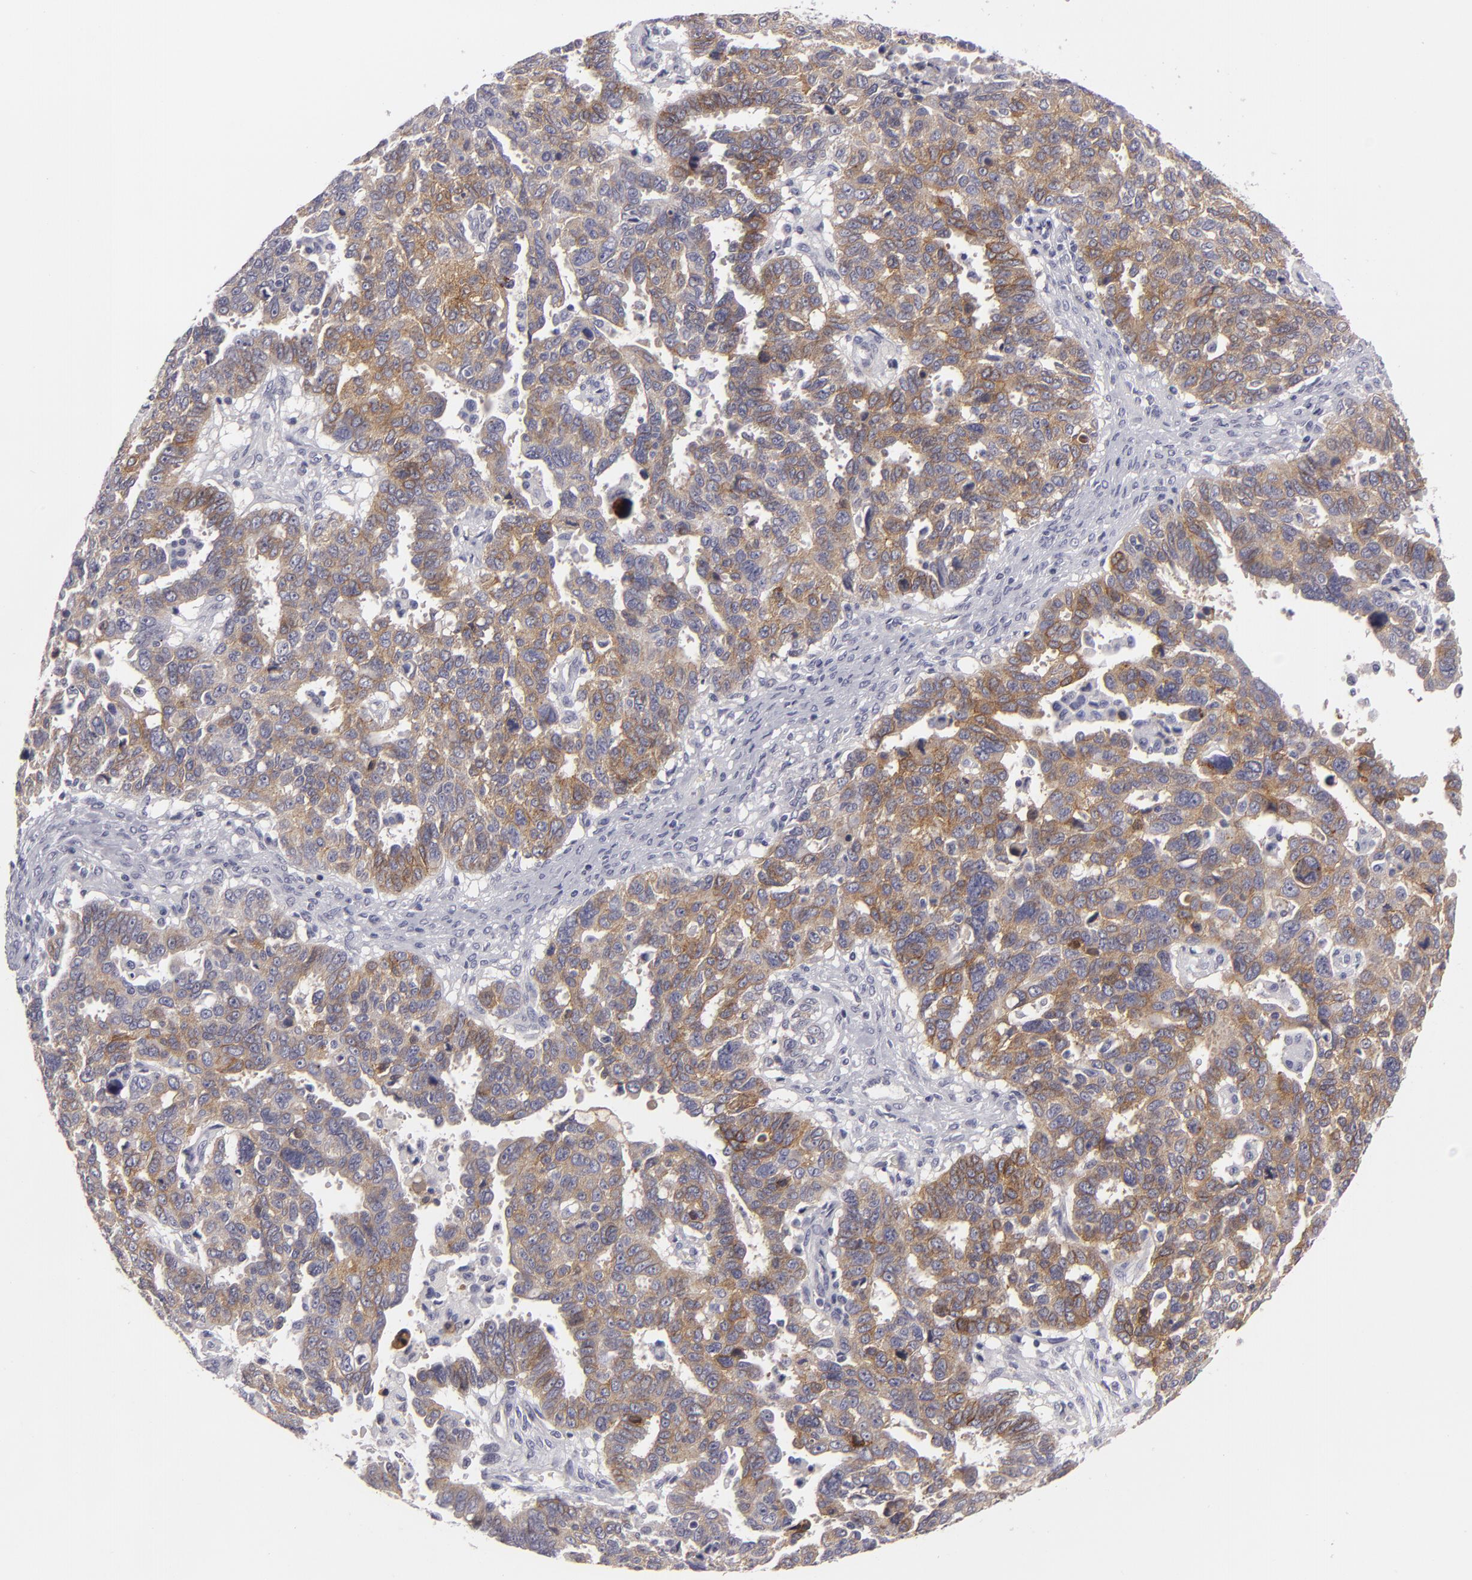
{"staining": {"intensity": "moderate", "quantity": "25%-75%", "location": "none"}, "tissue": "ovarian cancer", "cell_type": "Tumor cells", "image_type": "cancer", "snomed": [{"axis": "morphology", "description": "Carcinoma, endometroid"}, {"axis": "morphology", "description": "Cystadenocarcinoma, serous, NOS"}, {"axis": "topography", "description": "Ovary"}], "caption": "Protein expression analysis of ovarian cancer (endometroid carcinoma) exhibits moderate None positivity in about 25%-75% of tumor cells.", "gene": "JUP", "patient": {"sex": "female", "age": 45}}